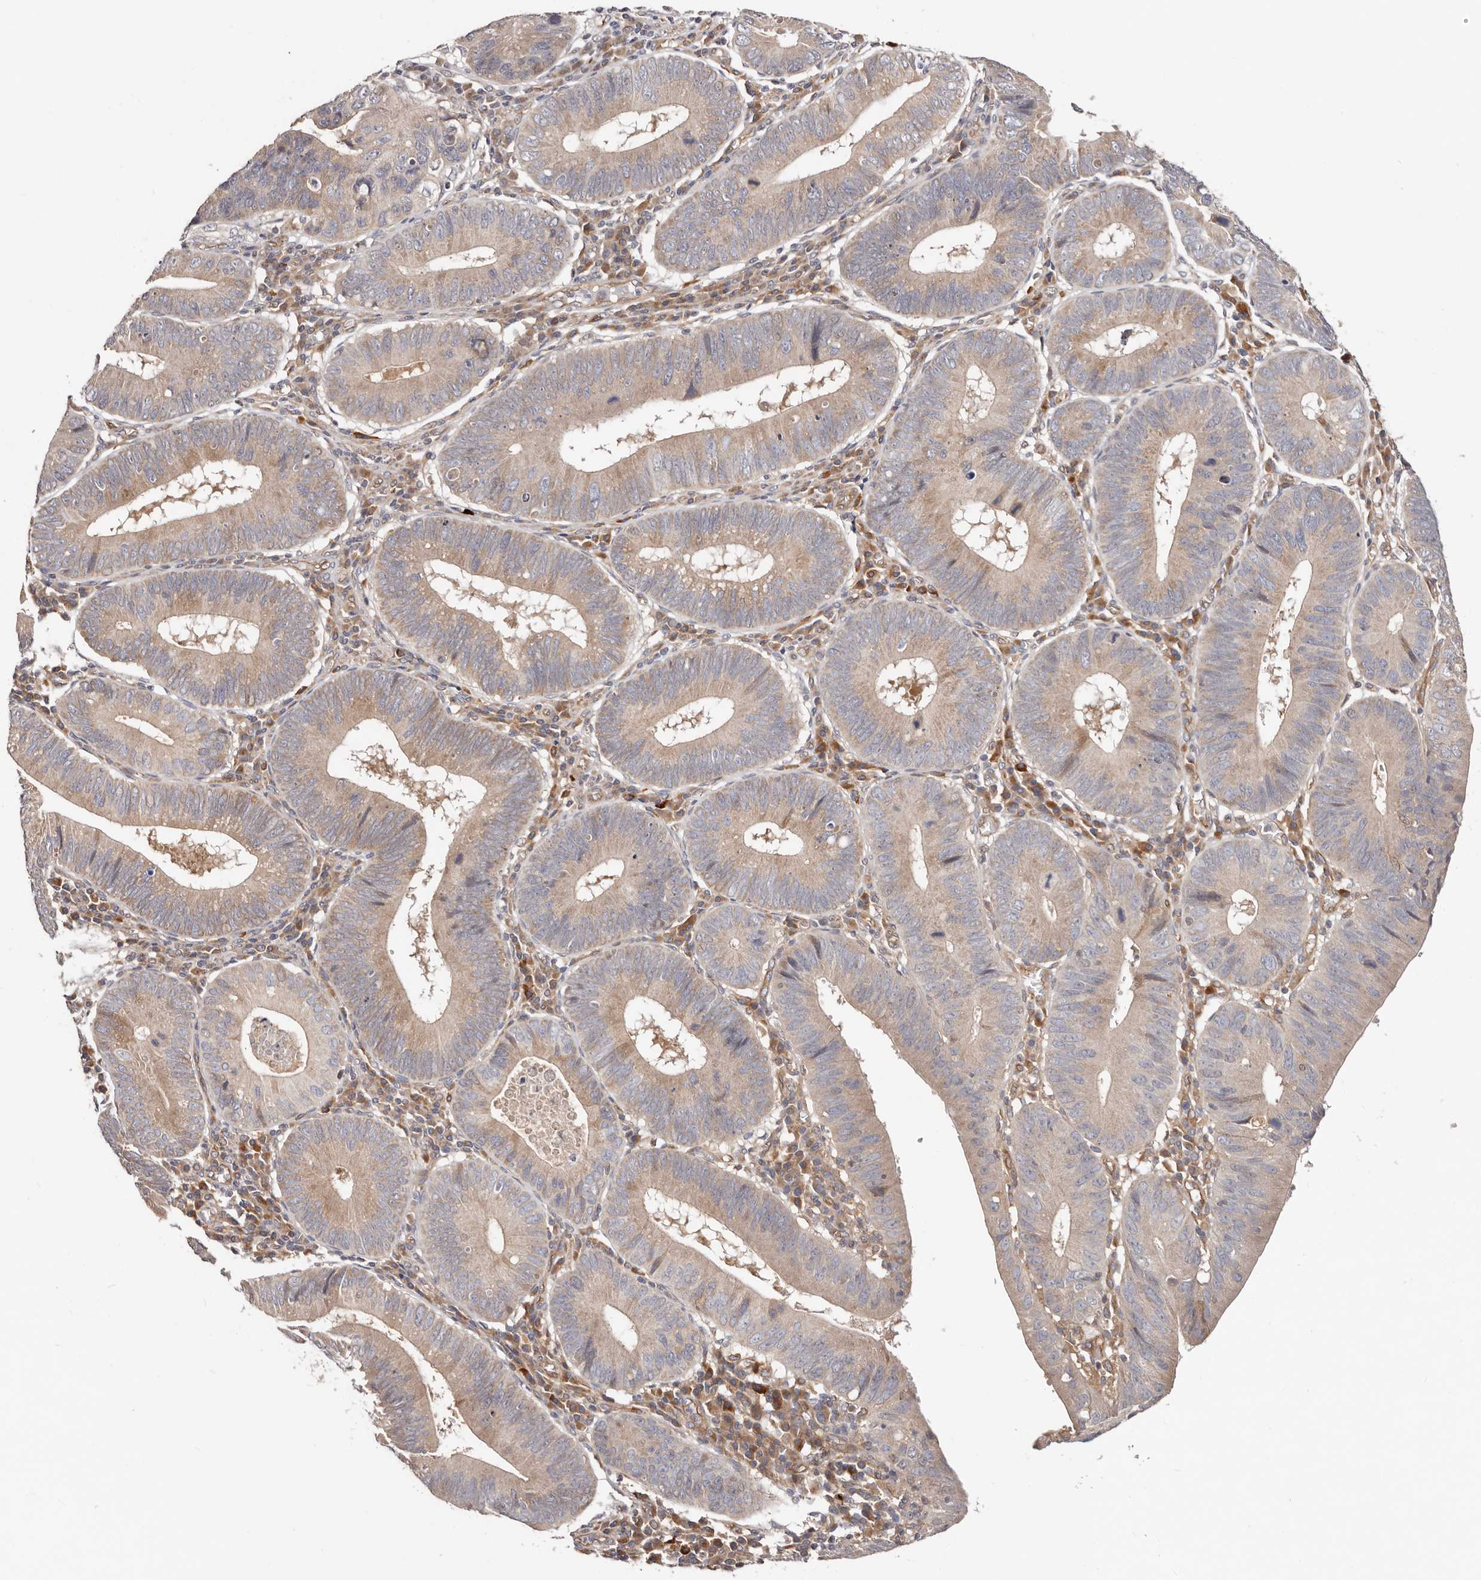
{"staining": {"intensity": "weak", "quantity": ">75%", "location": "cytoplasmic/membranous"}, "tissue": "stomach cancer", "cell_type": "Tumor cells", "image_type": "cancer", "snomed": [{"axis": "morphology", "description": "Adenocarcinoma, NOS"}, {"axis": "topography", "description": "Stomach"}], "caption": "DAB (3,3'-diaminobenzidine) immunohistochemical staining of stomach cancer exhibits weak cytoplasmic/membranous protein positivity in approximately >75% of tumor cells. The staining is performed using DAB brown chromogen to label protein expression. The nuclei are counter-stained blue using hematoxylin.", "gene": "MACF1", "patient": {"sex": "male", "age": 59}}